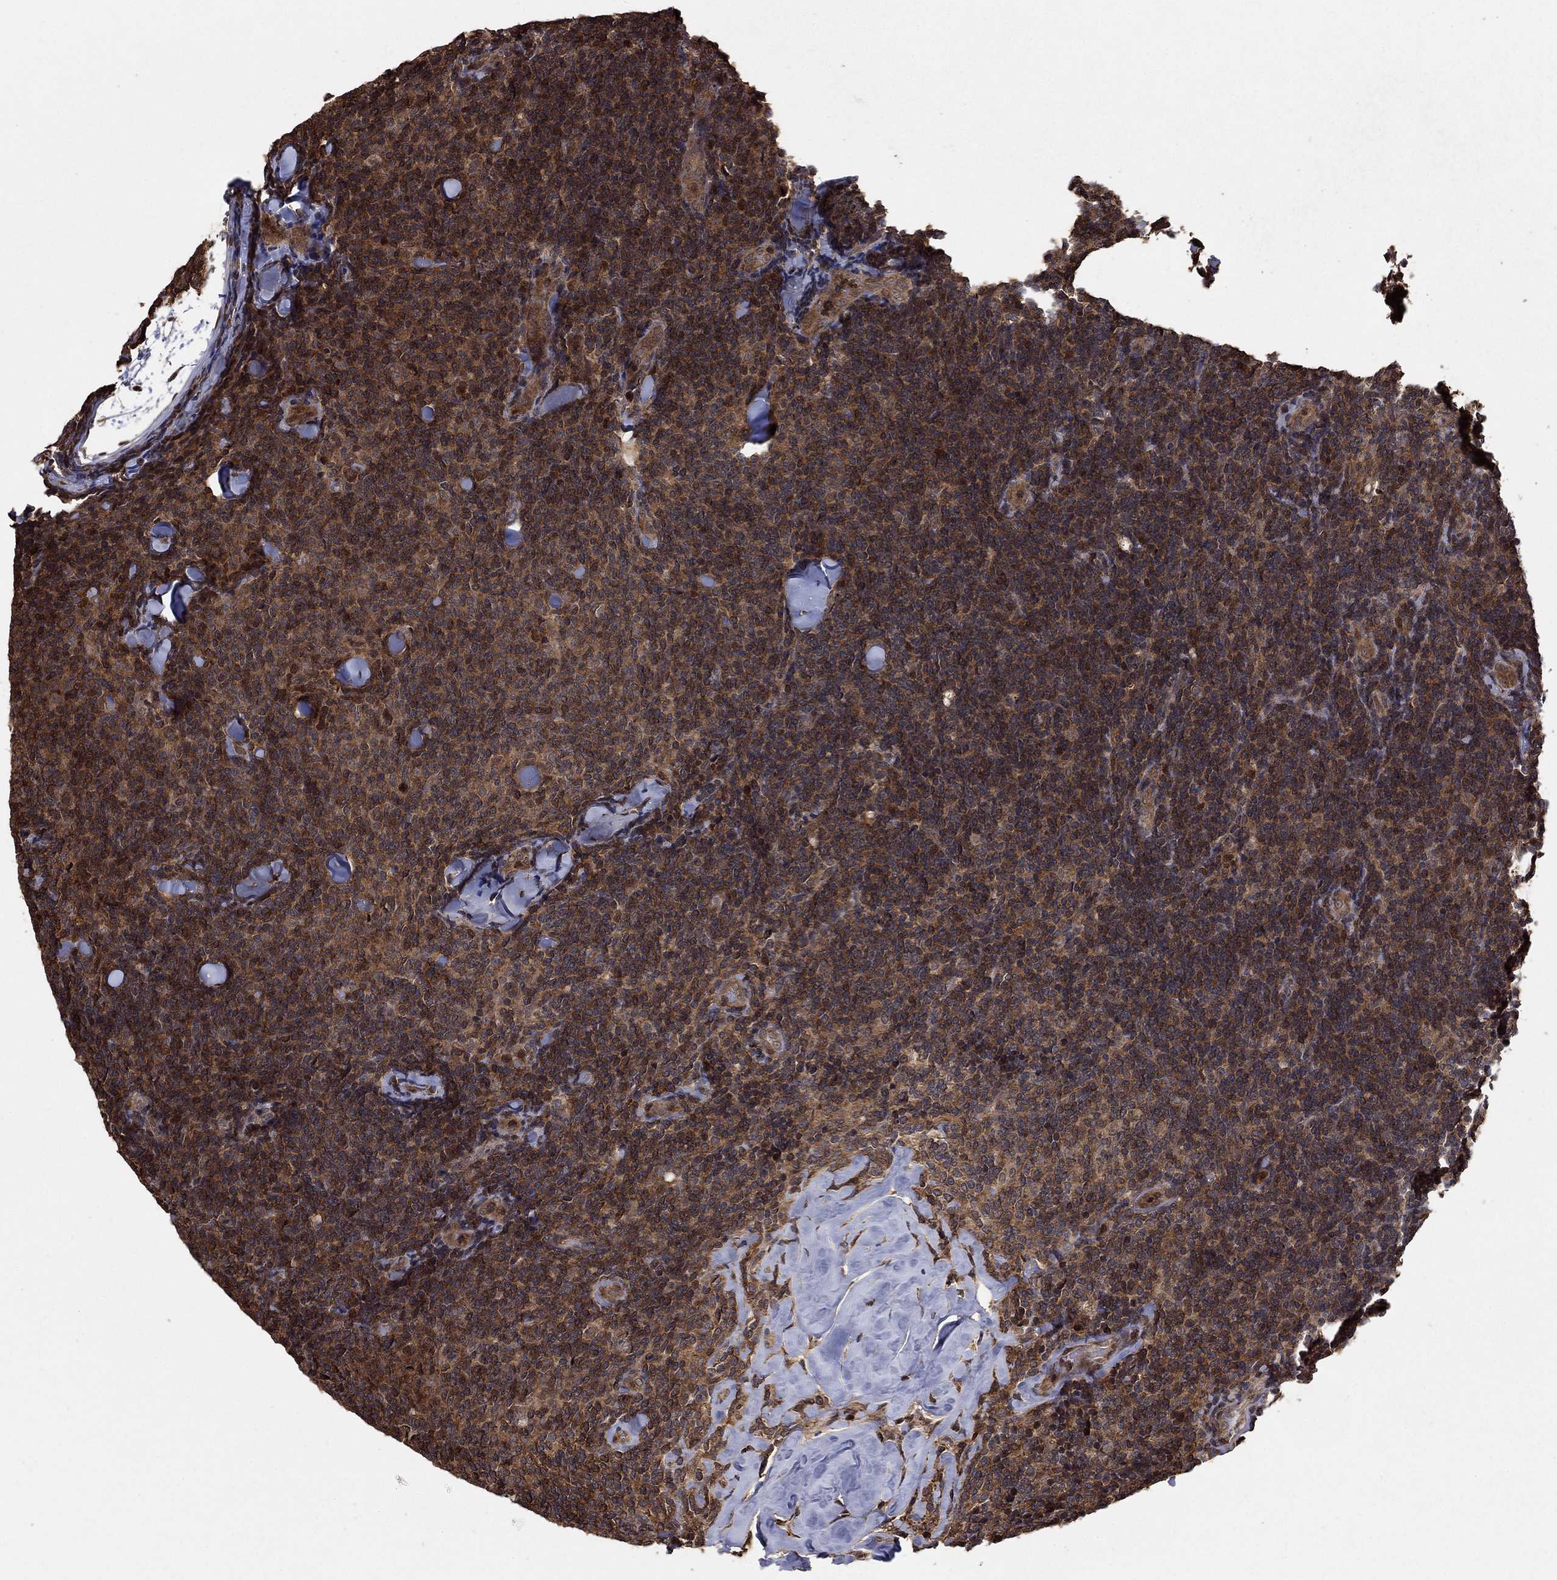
{"staining": {"intensity": "strong", "quantity": "25%-75%", "location": "cytoplasmic/membranous"}, "tissue": "lymphoma", "cell_type": "Tumor cells", "image_type": "cancer", "snomed": [{"axis": "morphology", "description": "Malignant lymphoma, non-Hodgkin's type, Low grade"}, {"axis": "topography", "description": "Lymph node"}], "caption": "Low-grade malignant lymphoma, non-Hodgkin's type stained for a protein exhibits strong cytoplasmic/membranous positivity in tumor cells.", "gene": "CCDC66", "patient": {"sex": "female", "age": 56}}